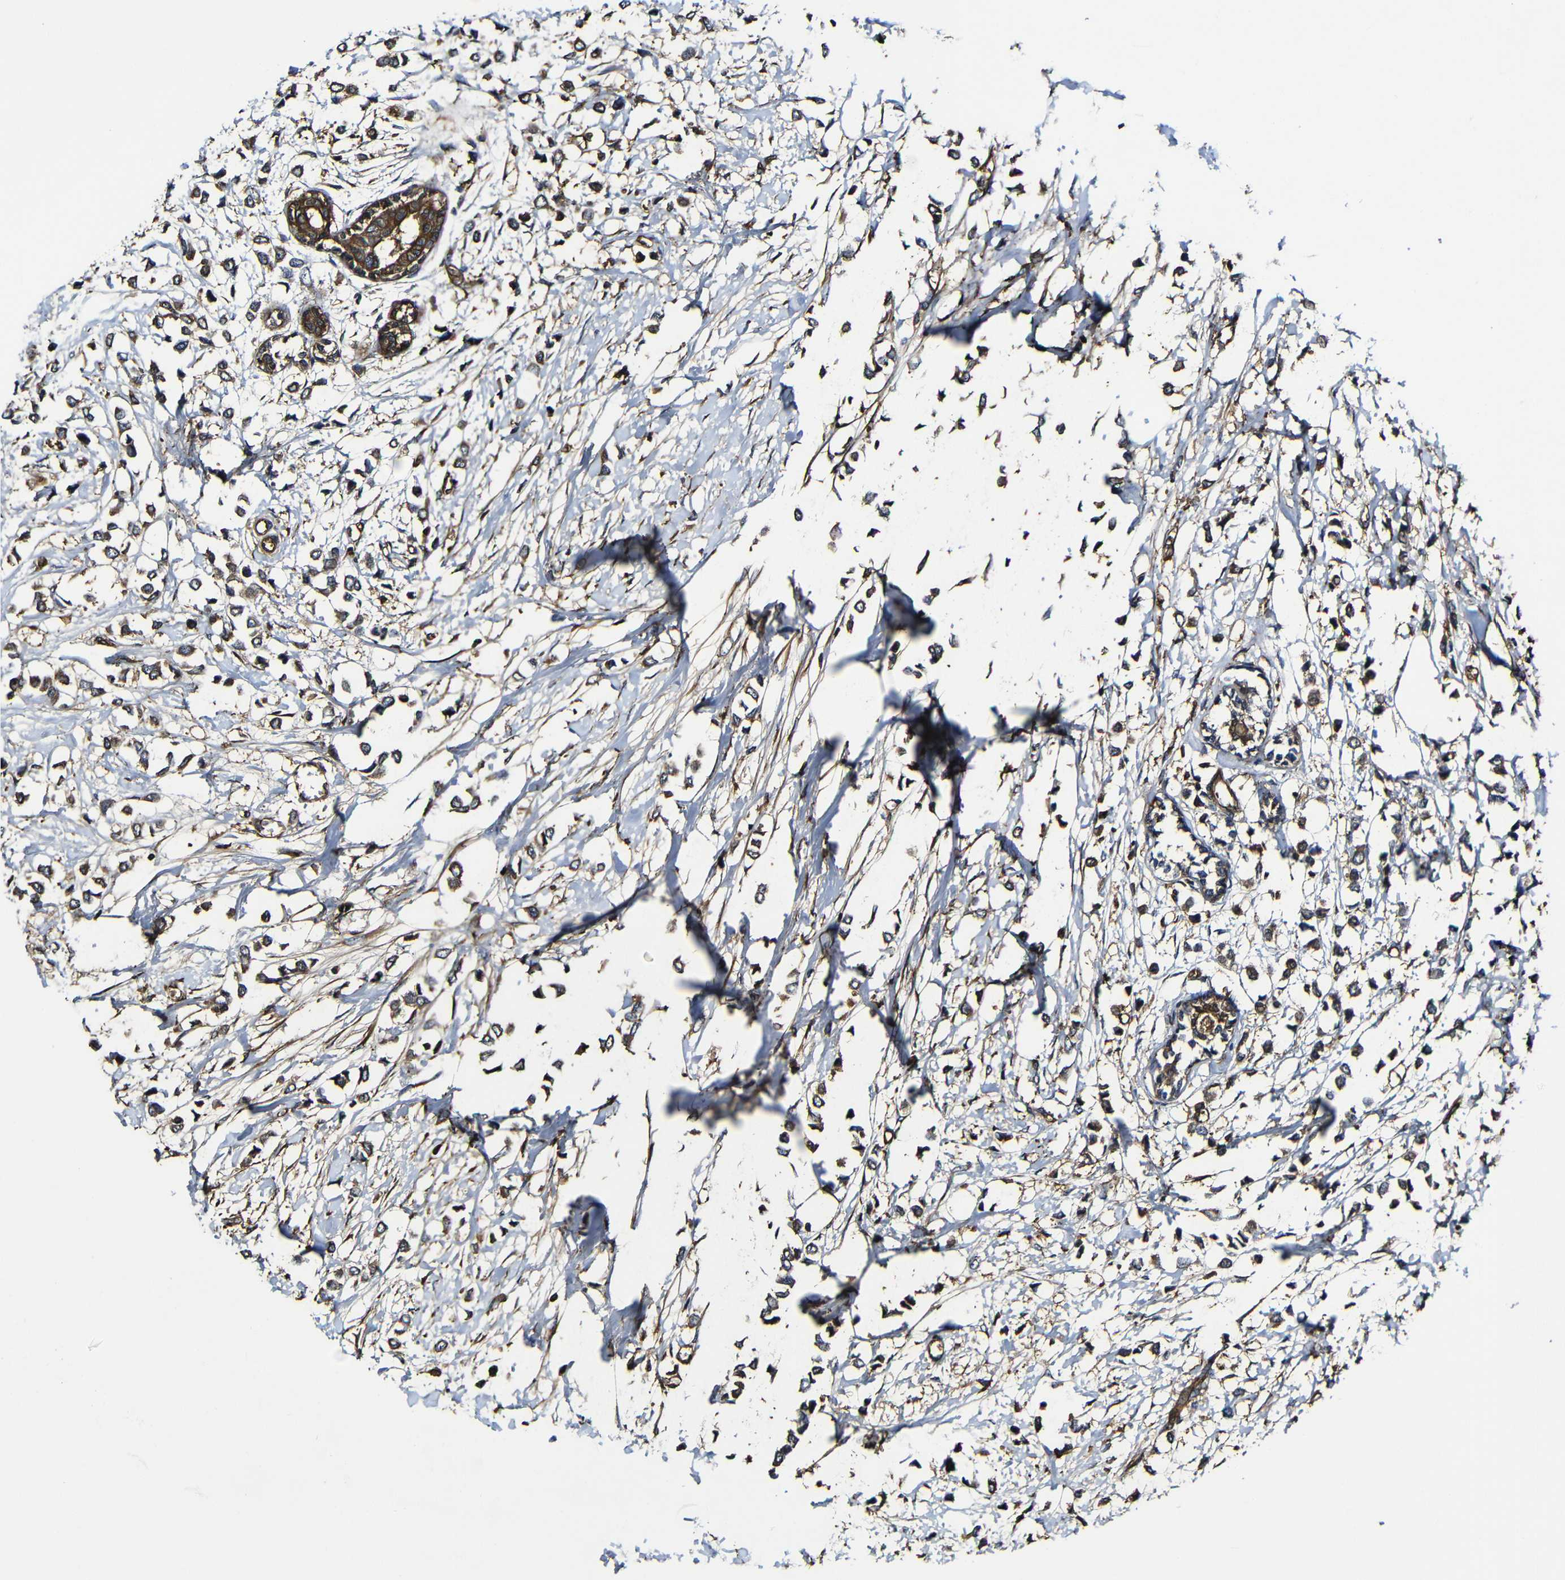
{"staining": {"intensity": "moderate", "quantity": "25%-75%", "location": "cytoplasmic/membranous"}, "tissue": "breast cancer", "cell_type": "Tumor cells", "image_type": "cancer", "snomed": [{"axis": "morphology", "description": "Lobular carcinoma"}, {"axis": "topography", "description": "Breast"}], "caption": "Breast cancer (lobular carcinoma) tissue shows moderate cytoplasmic/membranous expression in approximately 25%-75% of tumor cells", "gene": "MSN", "patient": {"sex": "female", "age": 51}}